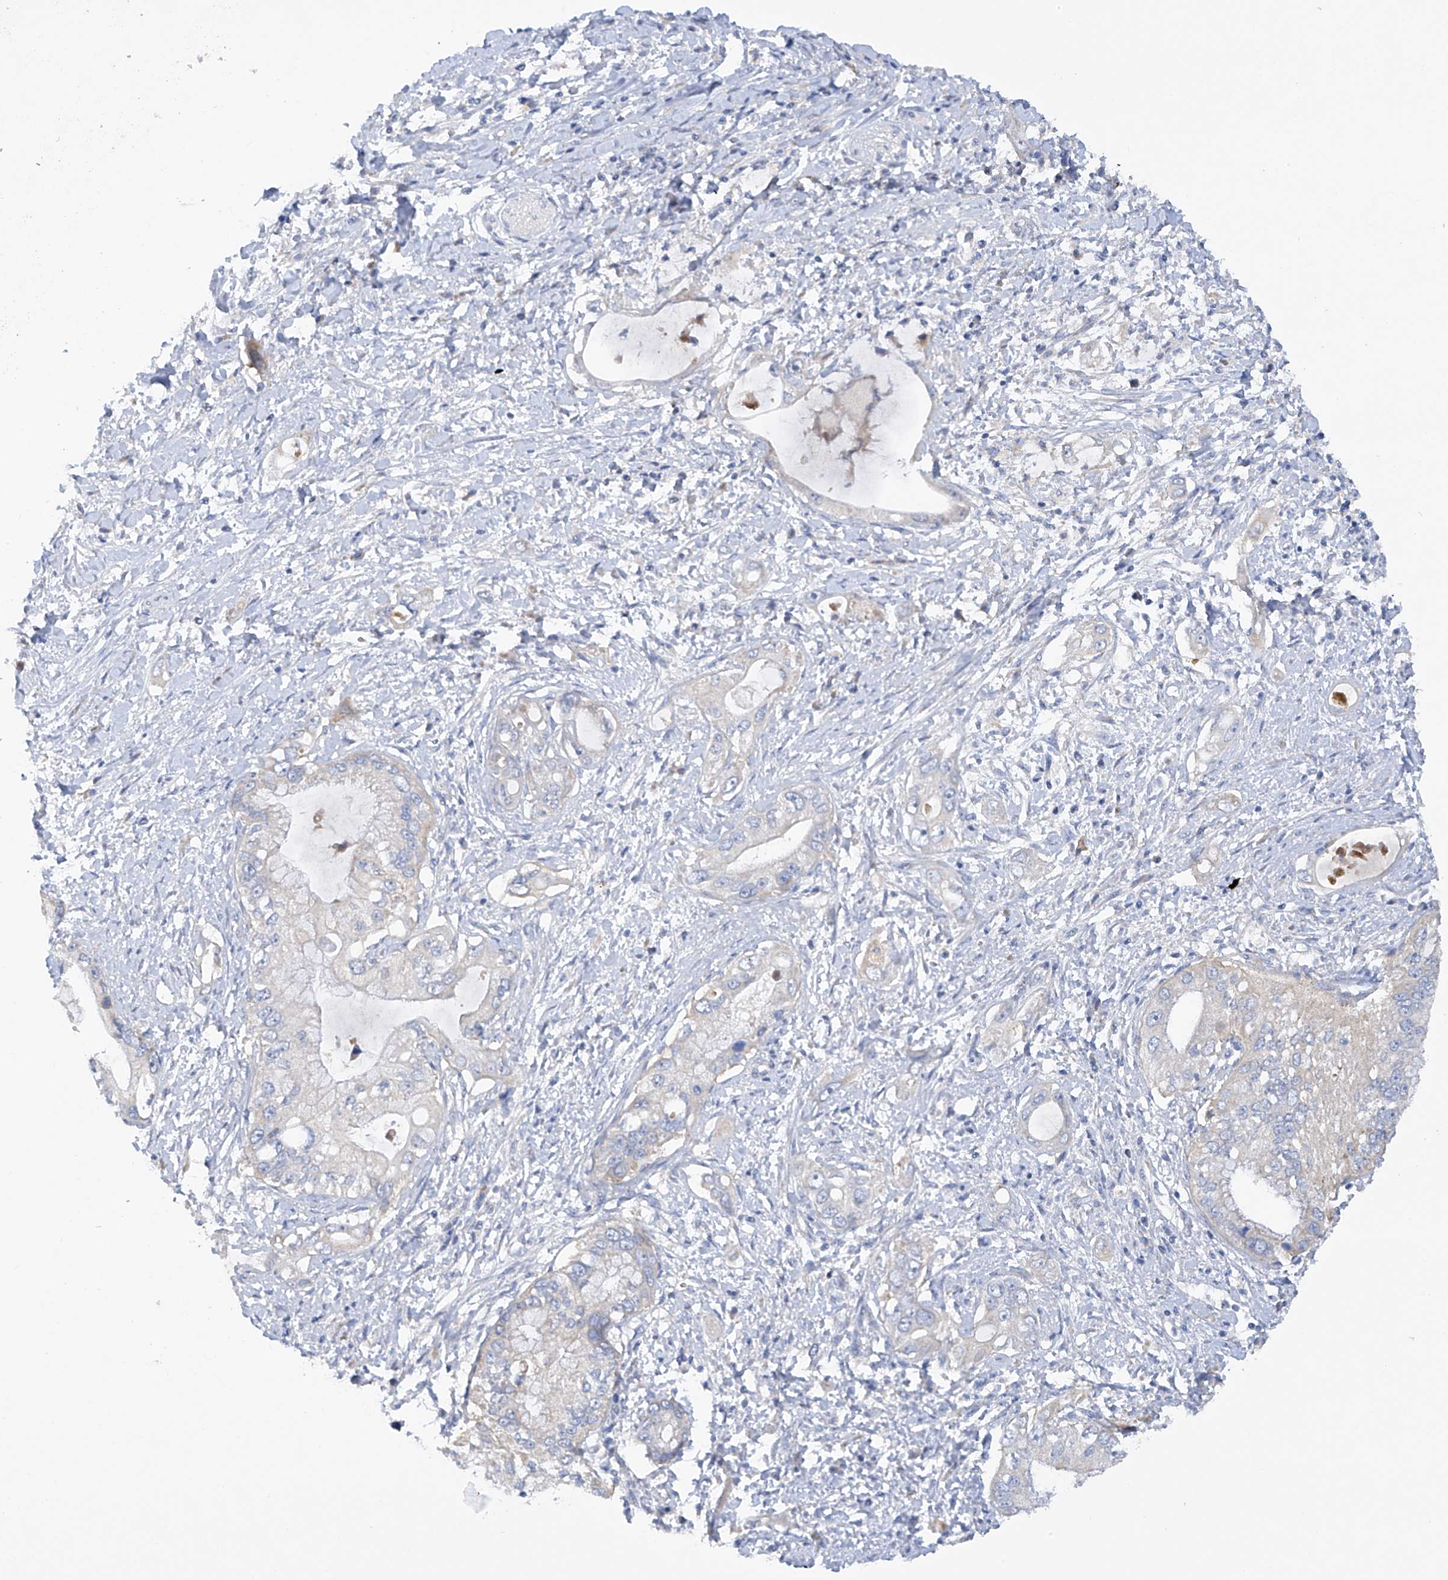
{"staining": {"intensity": "weak", "quantity": "<25%", "location": "cytoplasmic/membranous"}, "tissue": "pancreatic cancer", "cell_type": "Tumor cells", "image_type": "cancer", "snomed": [{"axis": "morphology", "description": "Inflammation, NOS"}, {"axis": "morphology", "description": "Adenocarcinoma, NOS"}, {"axis": "topography", "description": "Pancreas"}], "caption": "Immunohistochemistry (IHC) histopathology image of pancreatic cancer (adenocarcinoma) stained for a protein (brown), which displays no positivity in tumor cells.", "gene": "METTL18", "patient": {"sex": "female", "age": 56}}